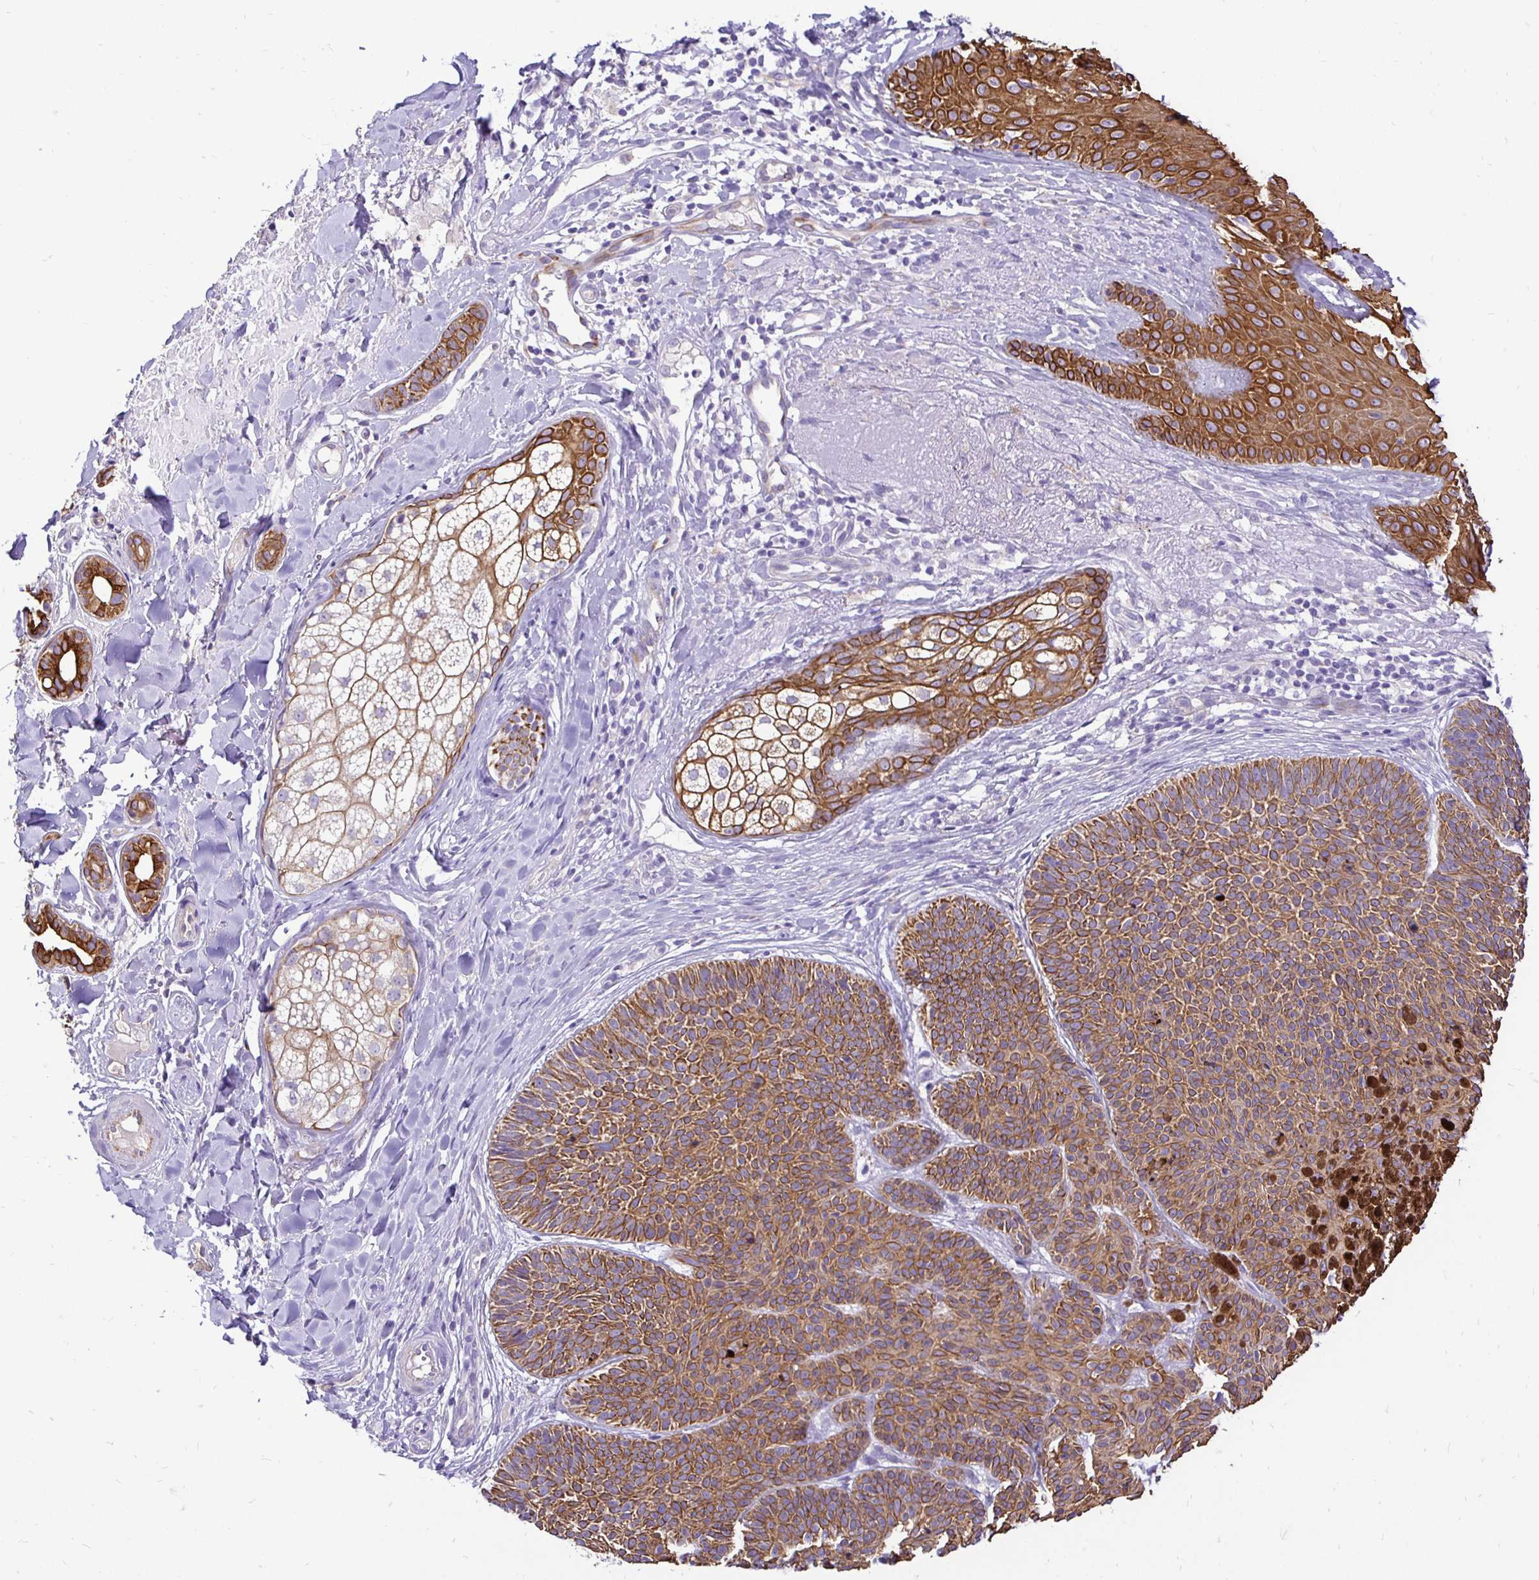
{"staining": {"intensity": "strong", "quantity": ">75%", "location": "cytoplasmic/membranous"}, "tissue": "skin cancer", "cell_type": "Tumor cells", "image_type": "cancer", "snomed": [{"axis": "morphology", "description": "Basal cell carcinoma"}, {"axis": "topography", "description": "Skin"}], "caption": "A brown stain labels strong cytoplasmic/membranous expression of a protein in human skin cancer tumor cells.", "gene": "TAF1D", "patient": {"sex": "male", "age": 82}}